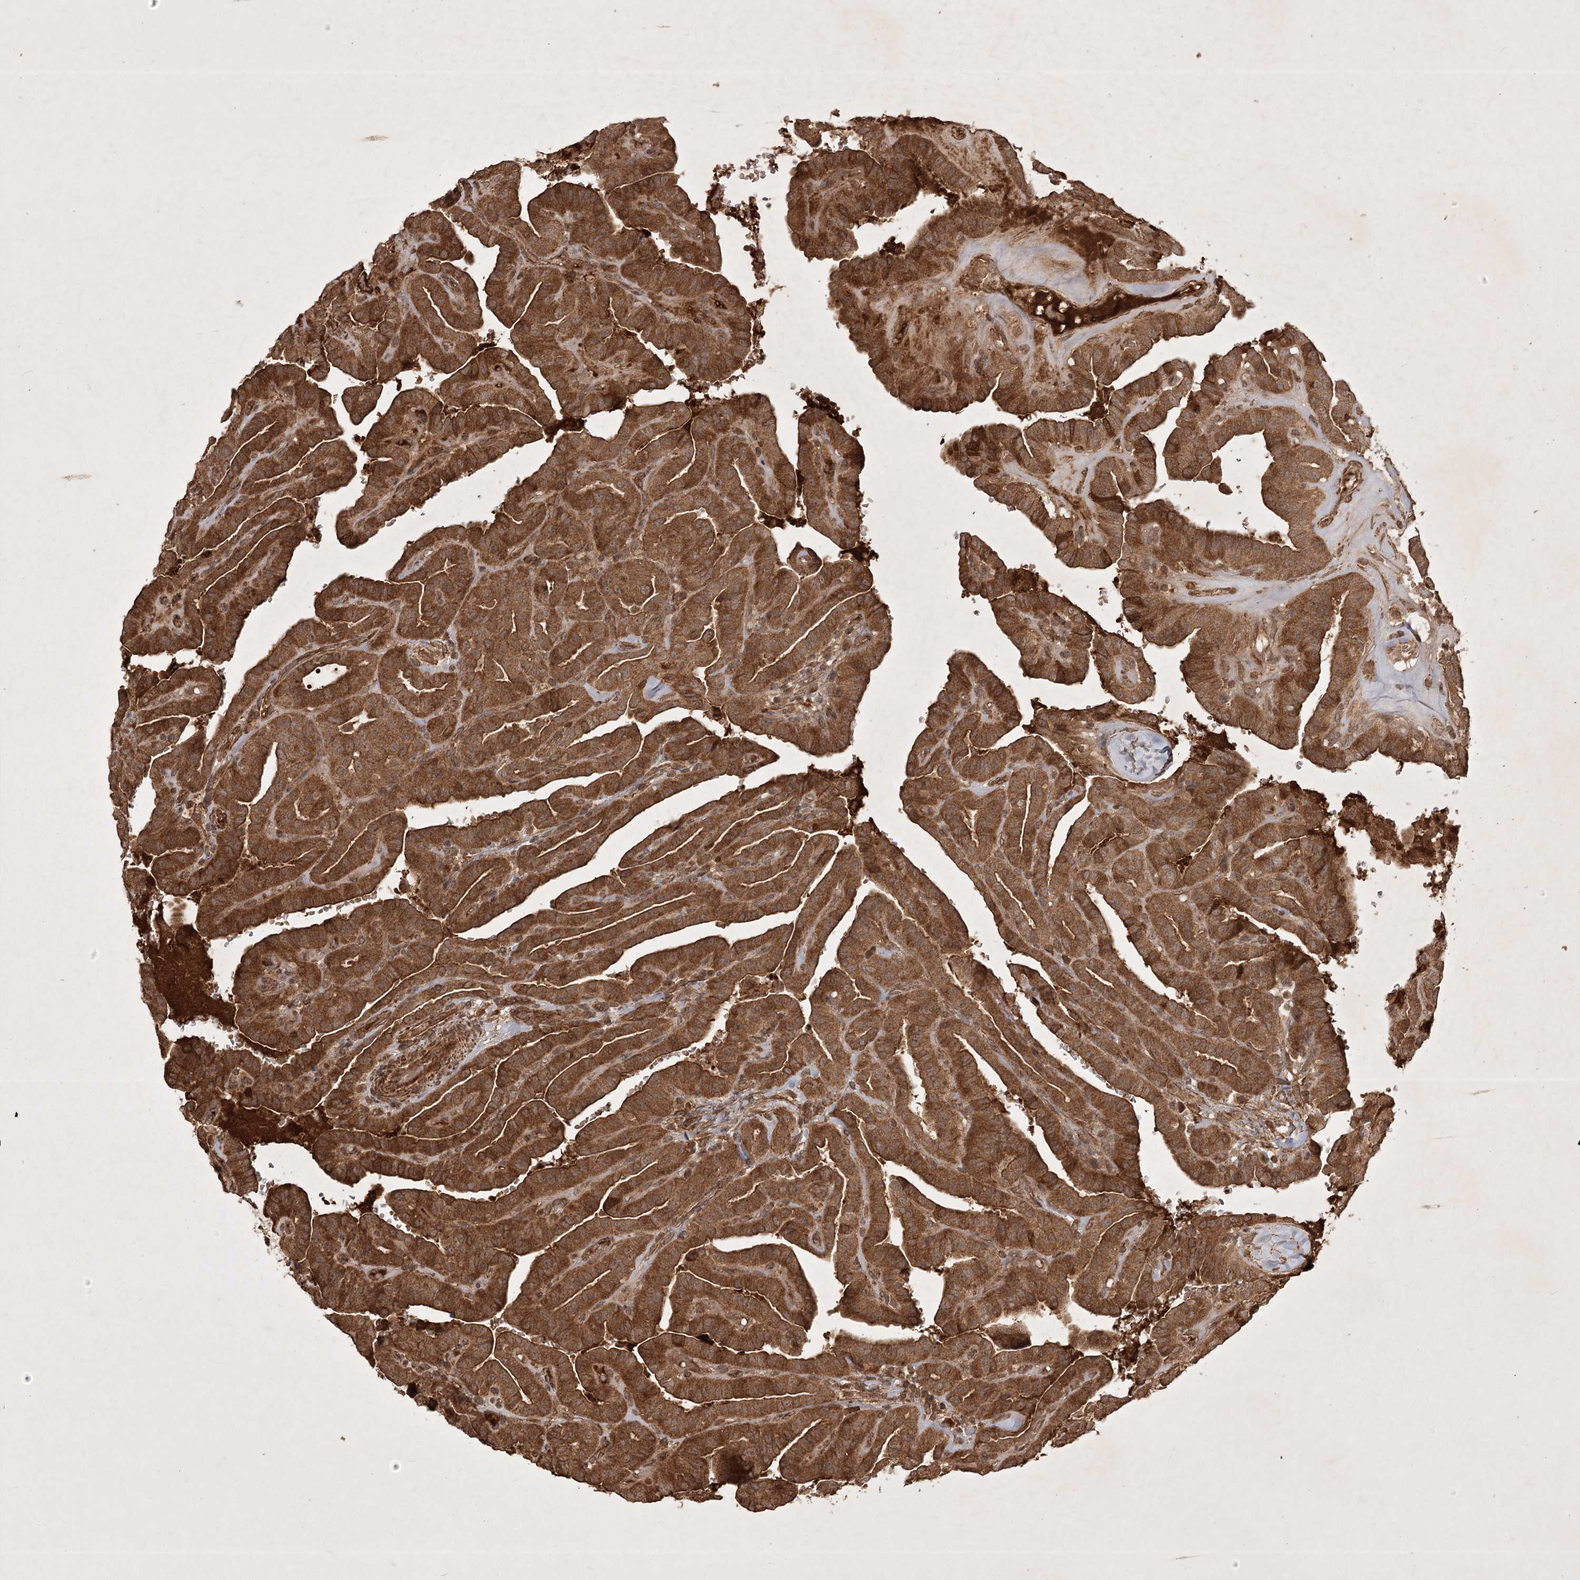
{"staining": {"intensity": "strong", "quantity": ">75%", "location": "cytoplasmic/membranous"}, "tissue": "thyroid cancer", "cell_type": "Tumor cells", "image_type": "cancer", "snomed": [{"axis": "morphology", "description": "Papillary adenocarcinoma, NOS"}, {"axis": "topography", "description": "Thyroid gland"}], "caption": "Thyroid cancer (papillary adenocarcinoma) stained with a brown dye reveals strong cytoplasmic/membranous positive staining in approximately >75% of tumor cells.", "gene": "ARL13A", "patient": {"sex": "male", "age": 77}}